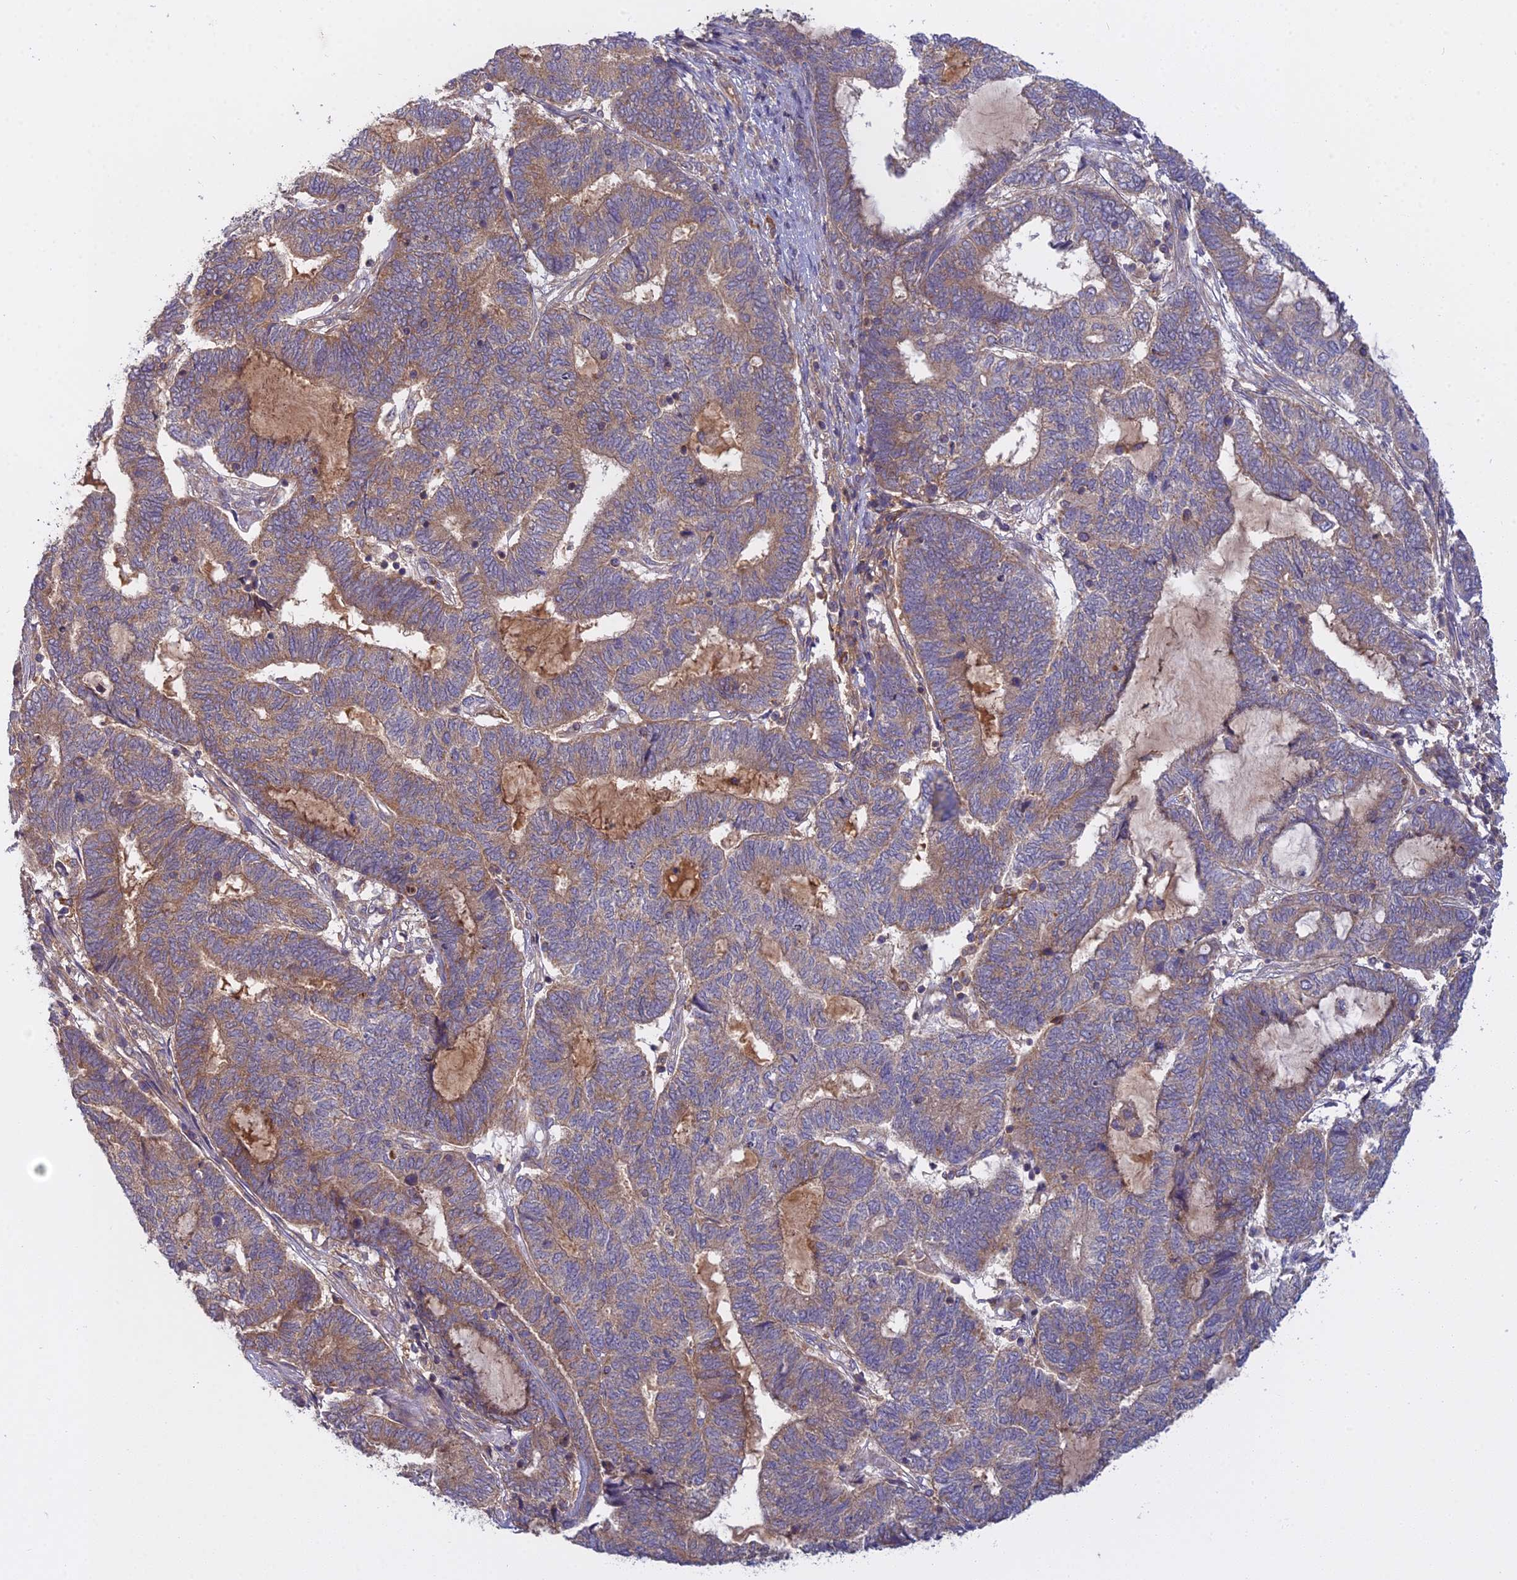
{"staining": {"intensity": "moderate", "quantity": "25%-75%", "location": "cytoplasmic/membranous"}, "tissue": "endometrial cancer", "cell_type": "Tumor cells", "image_type": "cancer", "snomed": [{"axis": "morphology", "description": "Adenocarcinoma, NOS"}, {"axis": "topography", "description": "Uterus"}, {"axis": "topography", "description": "Endometrium"}], "caption": "High-magnification brightfield microscopy of endometrial adenocarcinoma stained with DAB (brown) and counterstained with hematoxylin (blue). tumor cells exhibit moderate cytoplasmic/membranous staining is identified in approximately25%-75% of cells. (DAB IHC, brown staining for protein, blue staining for nuclei).", "gene": "CCDC167", "patient": {"sex": "female", "age": 70}}